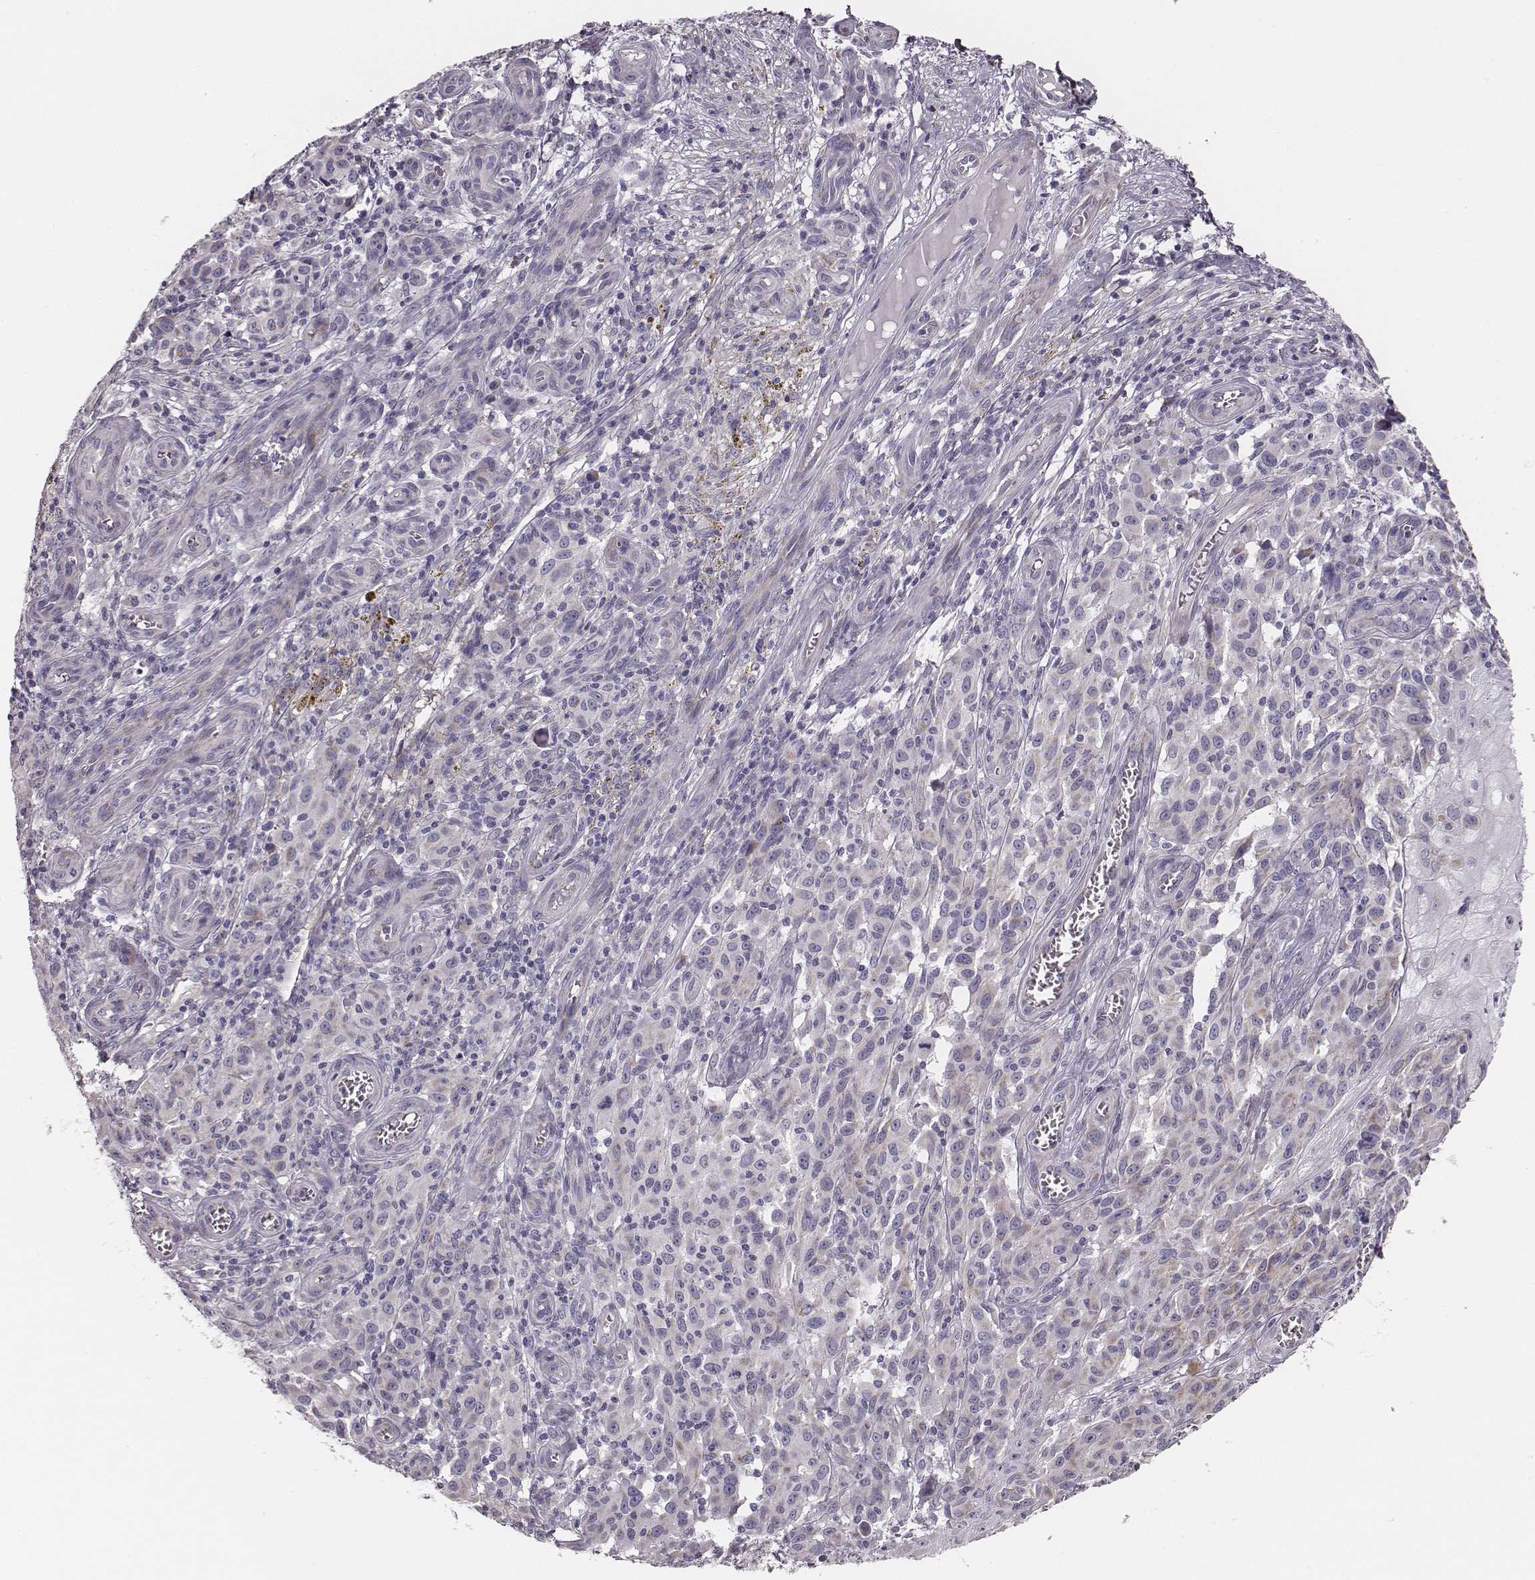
{"staining": {"intensity": "negative", "quantity": "none", "location": "none"}, "tissue": "melanoma", "cell_type": "Tumor cells", "image_type": "cancer", "snomed": [{"axis": "morphology", "description": "Malignant melanoma, NOS"}, {"axis": "topography", "description": "Skin"}], "caption": "An IHC image of melanoma is shown. There is no staining in tumor cells of melanoma. (Stains: DAB immunohistochemistry (IHC) with hematoxylin counter stain, Microscopy: brightfield microscopy at high magnification).", "gene": "UBL4B", "patient": {"sex": "female", "age": 53}}